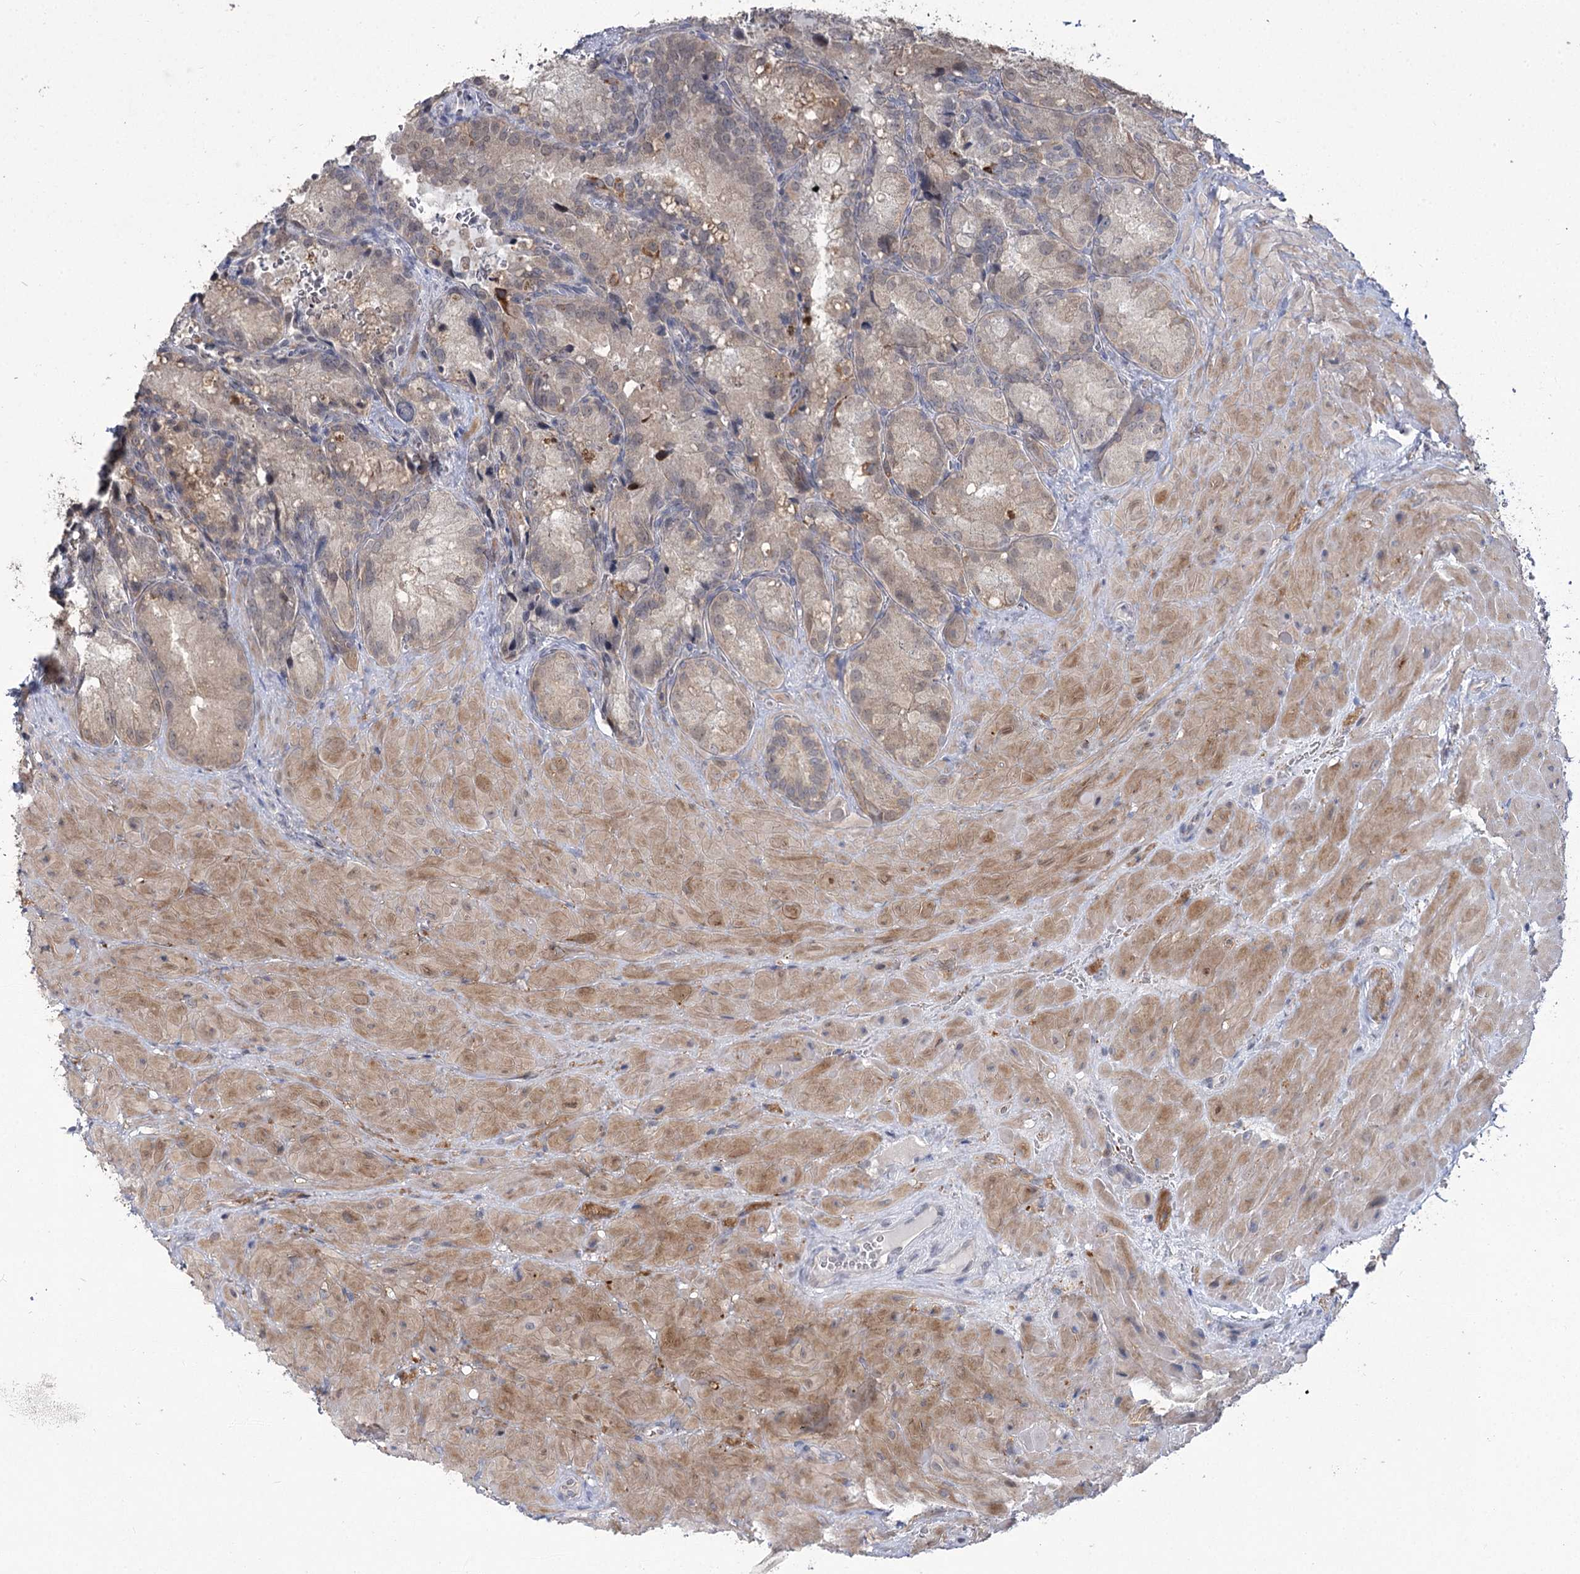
{"staining": {"intensity": "weak", "quantity": "25%-75%", "location": "cytoplasmic/membranous"}, "tissue": "seminal vesicle", "cell_type": "Glandular cells", "image_type": "normal", "snomed": [{"axis": "morphology", "description": "Normal tissue, NOS"}, {"axis": "topography", "description": "Seminal veicle"}], "caption": "Protein expression analysis of normal human seminal vesicle reveals weak cytoplasmic/membranous expression in about 25%-75% of glandular cells. The staining was performed using DAB (3,3'-diaminobenzidine) to visualize the protein expression in brown, while the nuclei were stained in blue with hematoxylin (Magnification: 20x).", "gene": "PHYHIPL", "patient": {"sex": "male", "age": 62}}